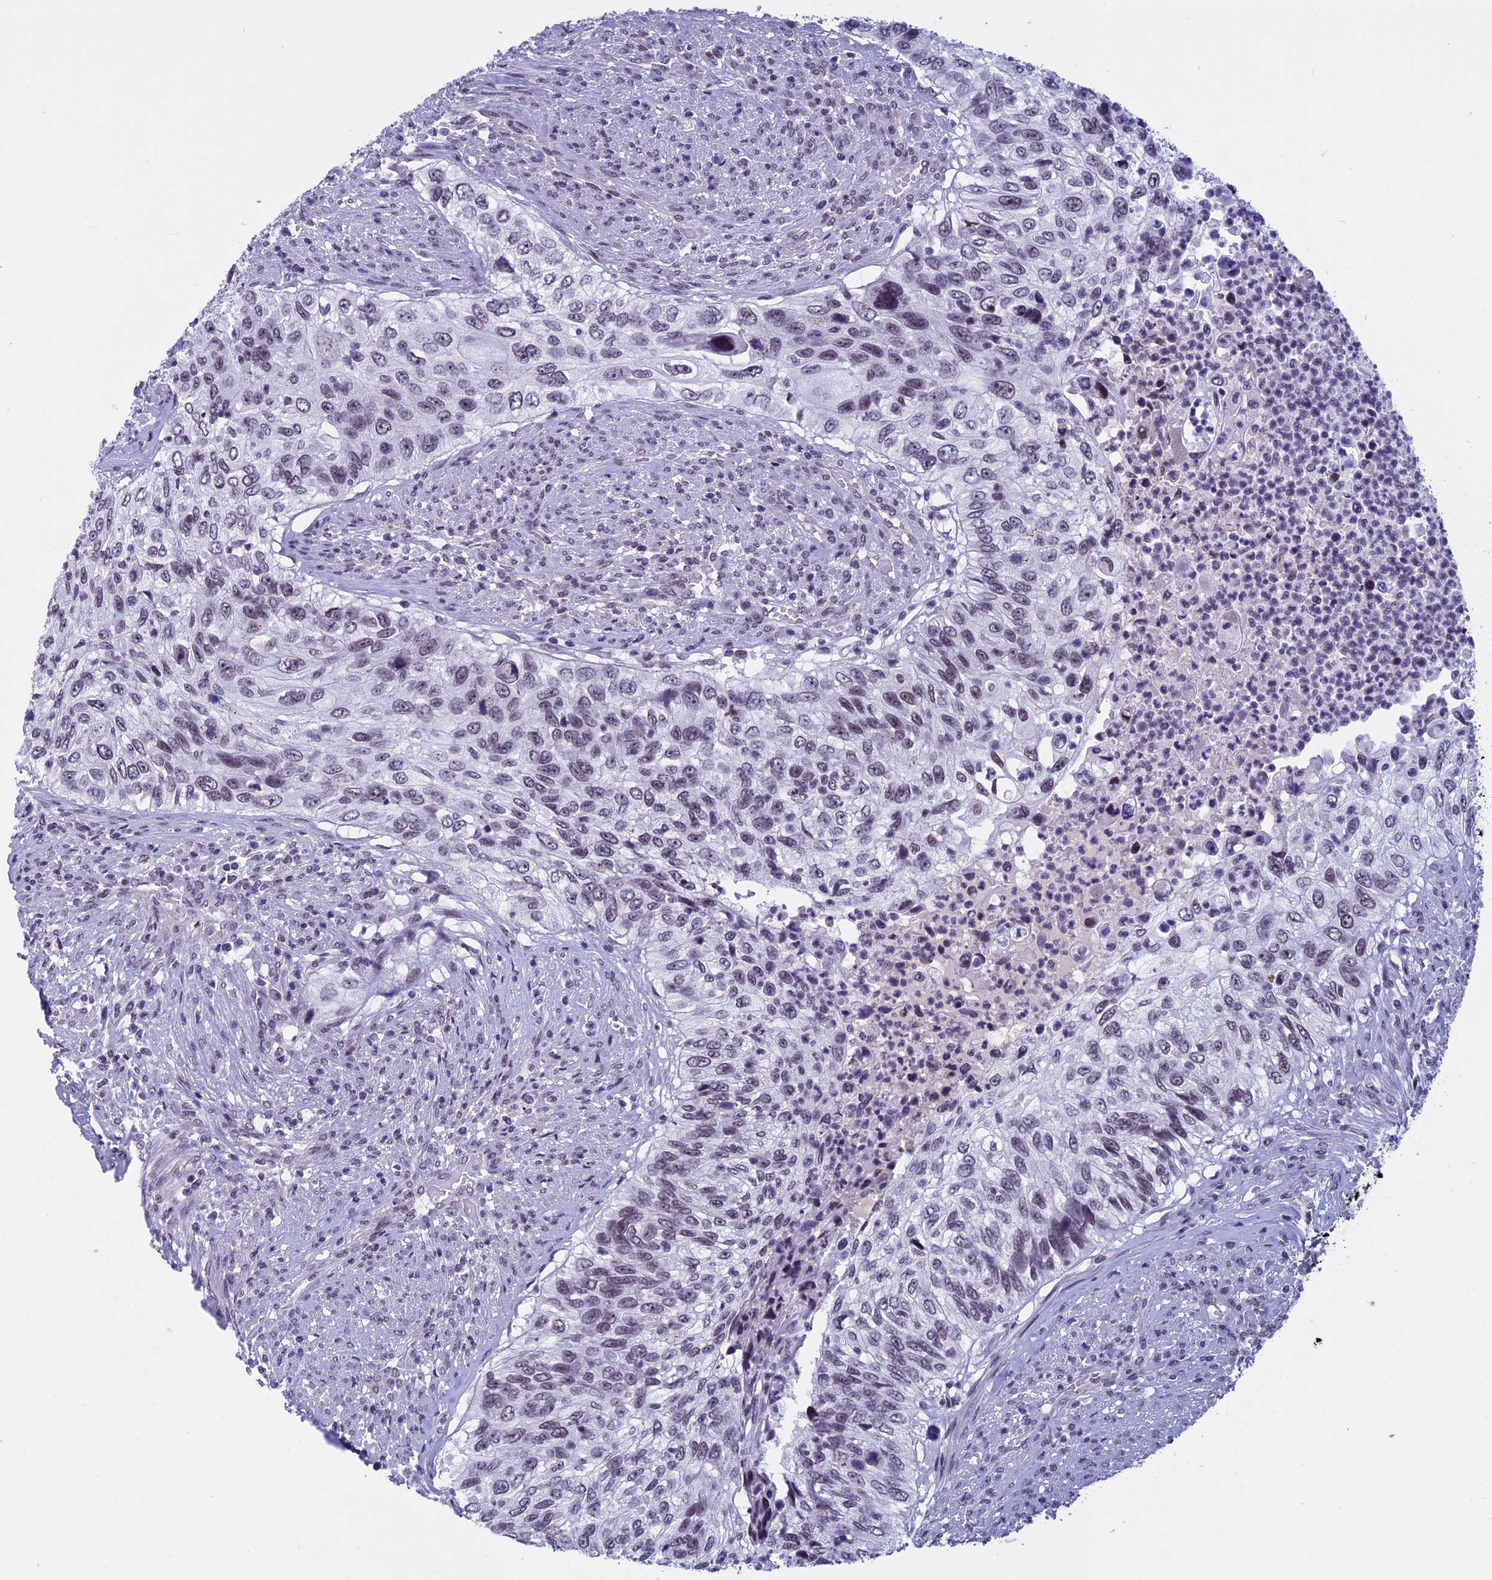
{"staining": {"intensity": "weak", "quantity": "25%-75%", "location": "nuclear"}, "tissue": "urothelial cancer", "cell_type": "Tumor cells", "image_type": "cancer", "snomed": [{"axis": "morphology", "description": "Urothelial carcinoma, High grade"}, {"axis": "topography", "description": "Urinary bladder"}], "caption": "Immunohistochemical staining of human urothelial cancer displays weak nuclear protein staining in approximately 25%-75% of tumor cells.", "gene": "NIPBL", "patient": {"sex": "female", "age": 60}}